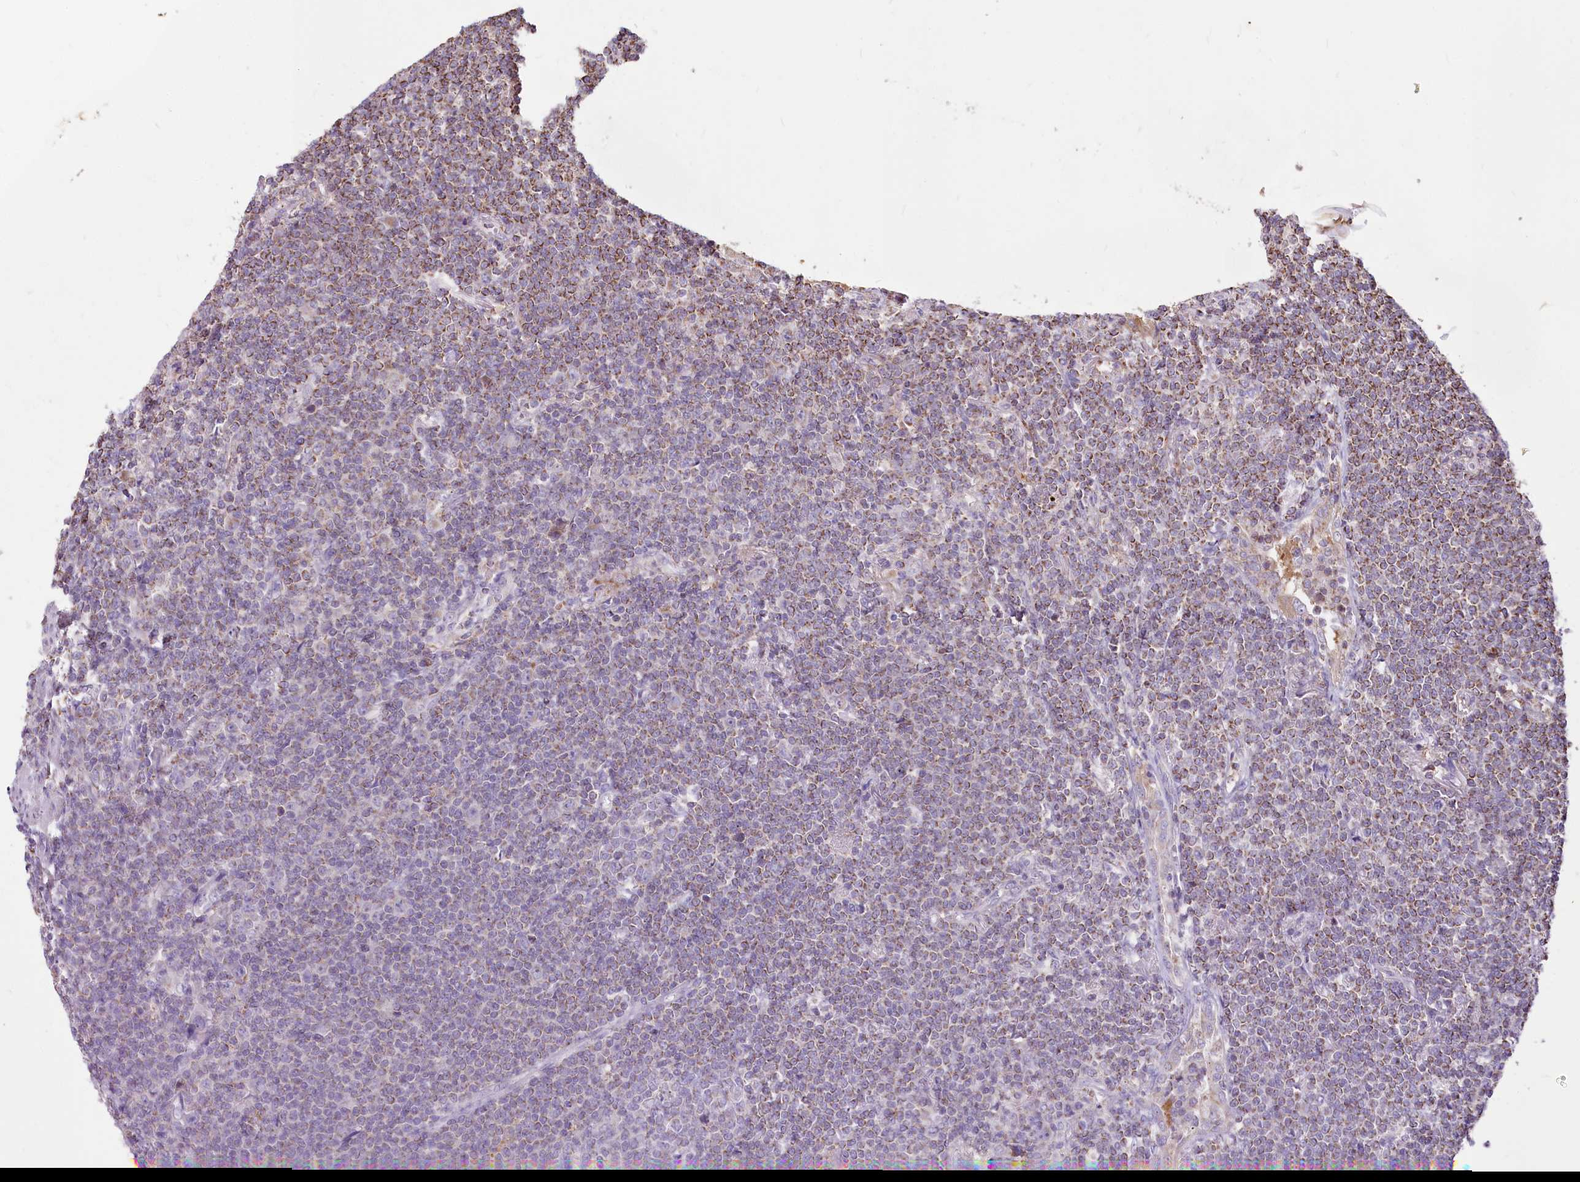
{"staining": {"intensity": "weak", "quantity": "25%-75%", "location": "cytoplasmic/membranous"}, "tissue": "lymphoma", "cell_type": "Tumor cells", "image_type": "cancer", "snomed": [{"axis": "morphology", "description": "Malignant lymphoma, non-Hodgkin's type, Low grade"}, {"axis": "topography", "description": "Lung"}], "caption": "Immunohistochemical staining of human low-grade malignant lymphoma, non-Hodgkin's type reveals low levels of weak cytoplasmic/membranous expression in approximately 25%-75% of tumor cells.", "gene": "TASOR2", "patient": {"sex": "female", "age": 71}}